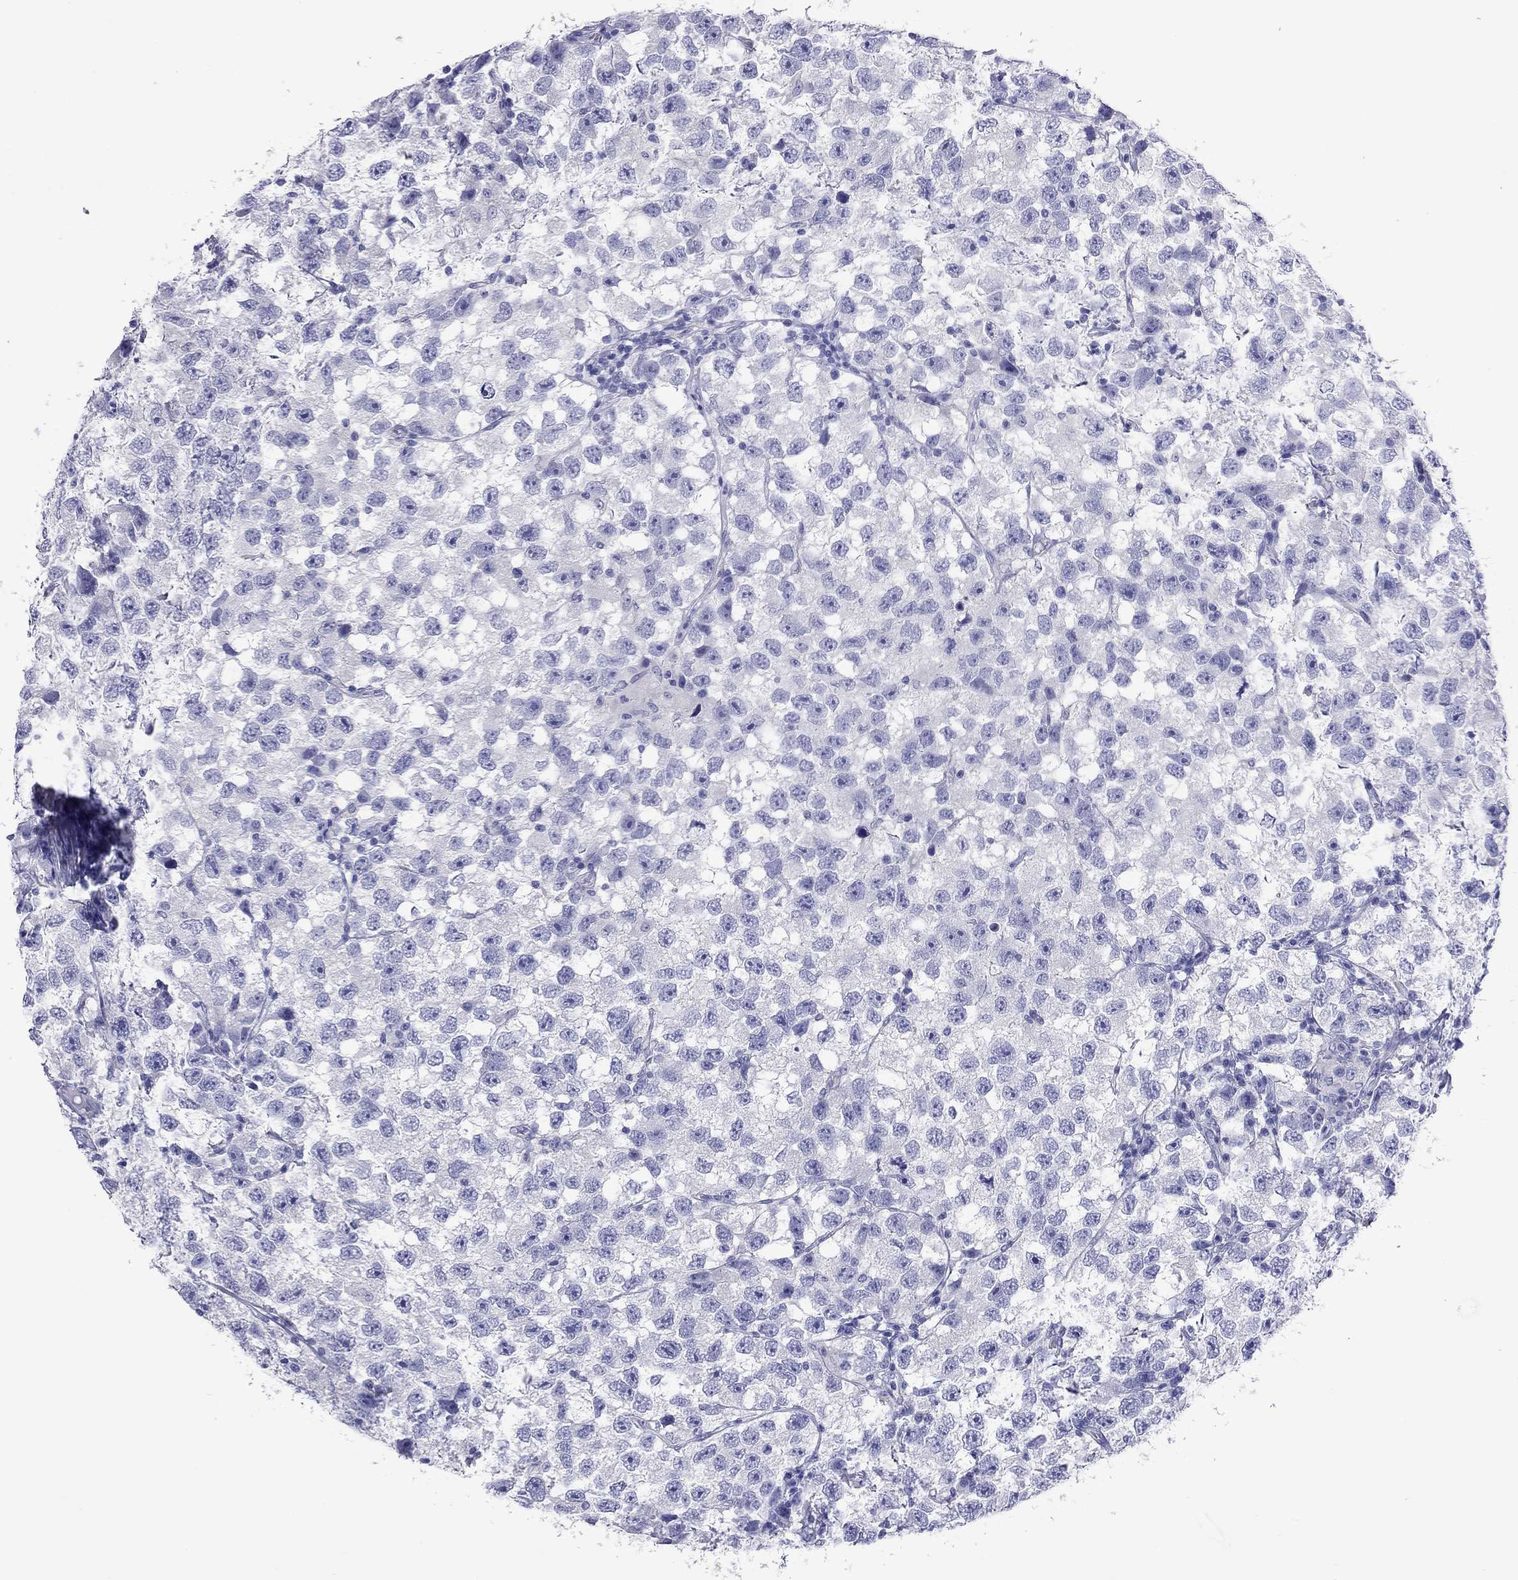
{"staining": {"intensity": "negative", "quantity": "none", "location": "none"}, "tissue": "testis cancer", "cell_type": "Tumor cells", "image_type": "cancer", "snomed": [{"axis": "morphology", "description": "Seminoma, NOS"}, {"axis": "topography", "description": "Testis"}], "caption": "This histopathology image is of testis cancer stained with immunohistochemistry to label a protein in brown with the nuclei are counter-stained blue. There is no positivity in tumor cells.", "gene": "KIAA2012", "patient": {"sex": "male", "age": 26}}